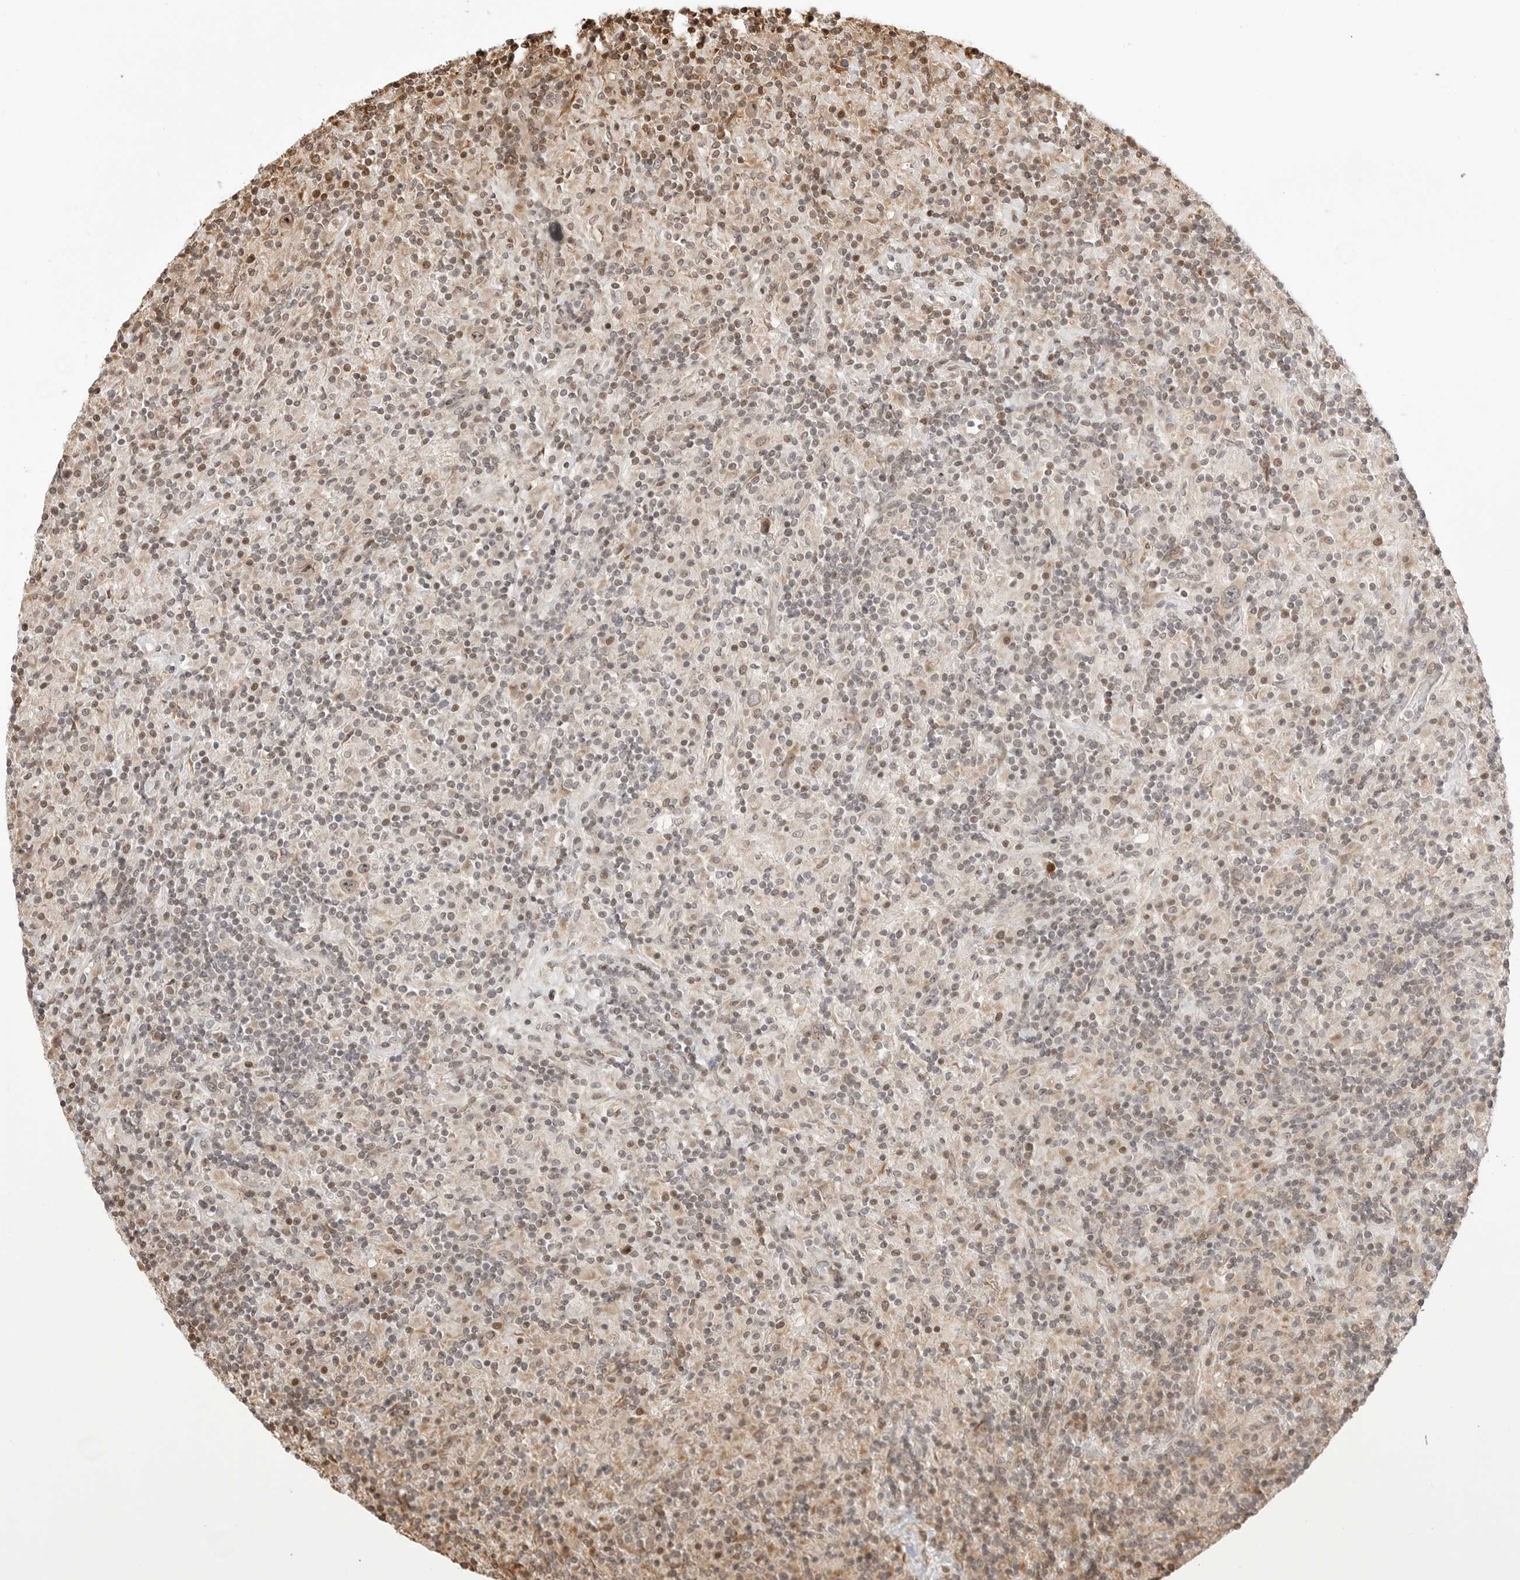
{"staining": {"intensity": "moderate", "quantity": "<25%", "location": "nuclear"}, "tissue": "lymphoma", "cell_type": "Tumor cells", "image_type": "cancer", "snomed": [{"axis": "morphology", "description": "Hodgkin's disease, NOS"}, {"axis": "topography", "description": "Lymph node"}], "caption": "Immunohistochemical staining of Hodgkin's disease exhibits low levels of moderate nuclear staining in about <25% of tumor cells. The staining was performed using DAB (3,3'-diaminobenzidine) to visualize the protein expression in brown, while the nuclei were stained in blue with hematoxylin (Magnification: 20x).", "gene": "FKBP14", "patient": {"sex": "male", "age": 70}}